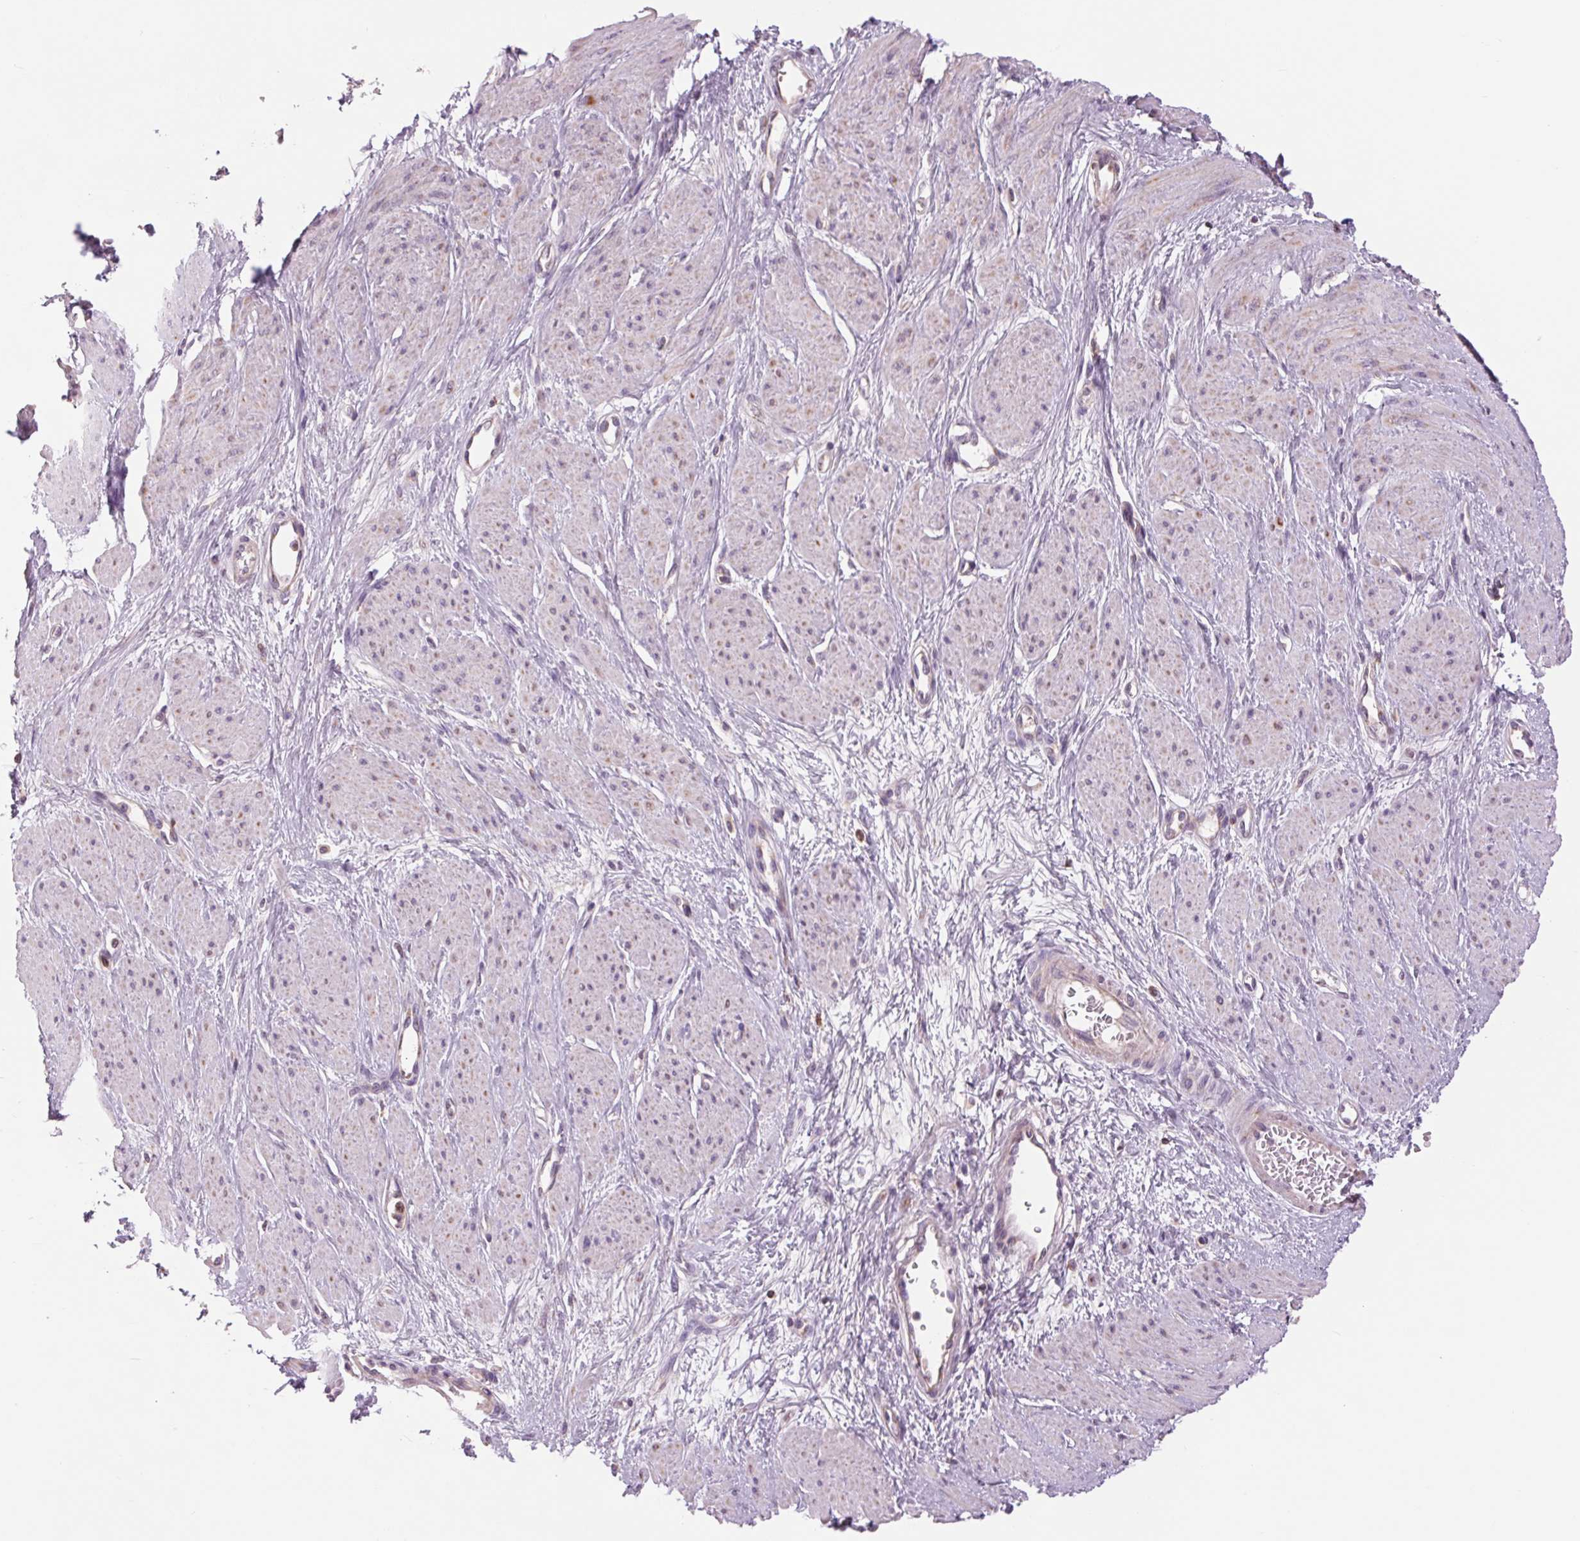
{"staining": {"intensity": "moderate", "quantity": "<25%", "location": "cytoplasmic/membranous"}, "tissue": "smooth muscle", "cell_type": "Smooth muscle cells", "image_type": "normal", "snomed": [{"axis": "morphology", "description": "Normal tissue, NOS"}, {"axis": "topography", "description": "Smooth muscle"}, {"axis": "topography", "description": "Uterus"}], "caption": "Brown immunohistochemical staining in benign smooth muscle exhibits moderate cytoplasmic/membranous expression in about <25% of smooth muscle cells. (Brightfield microscopy of DAB IHC at high magnification).", "gene": "COX6A1", "patient": {"sex": "female", "age": 39}}